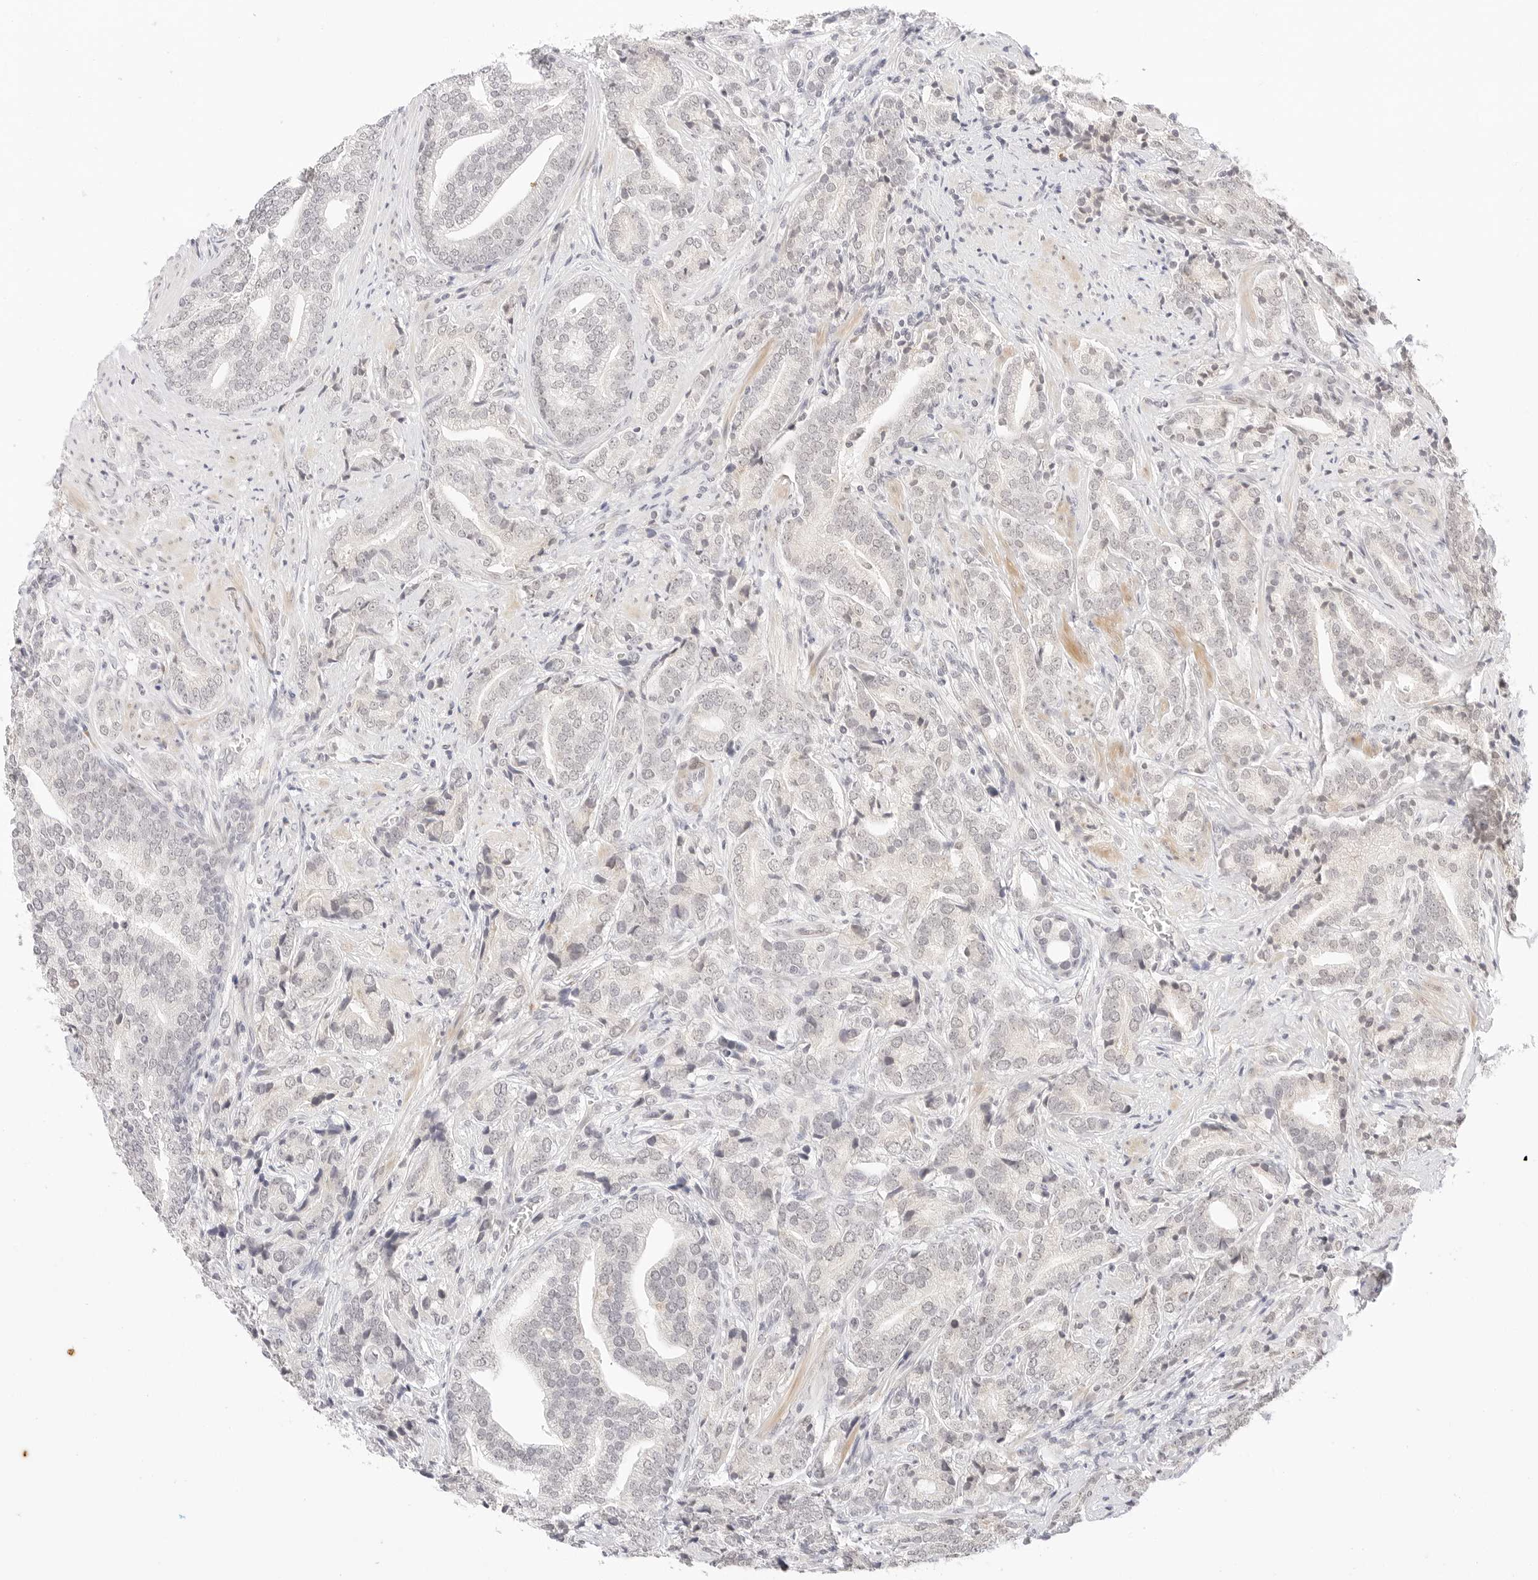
{"staining": {"intensity": "negative", "quantity": "none", "location": "none"}, "tissue": "prostate cancer", "cell_type": "Tumor cells", "image_type": "cancer", "snomed": [{"axis": "morphology", "description": "Adenocarcinoma, High grade"}, {"axis": "topography", "description": "Prostate"}], "caption": "The photomicrograph displays no staining of tumor cells in prostate cancer (adenocarcinoma (high-grade)).", "gene": "XKR4", "patient": {"sex": "male", "age": 57}}